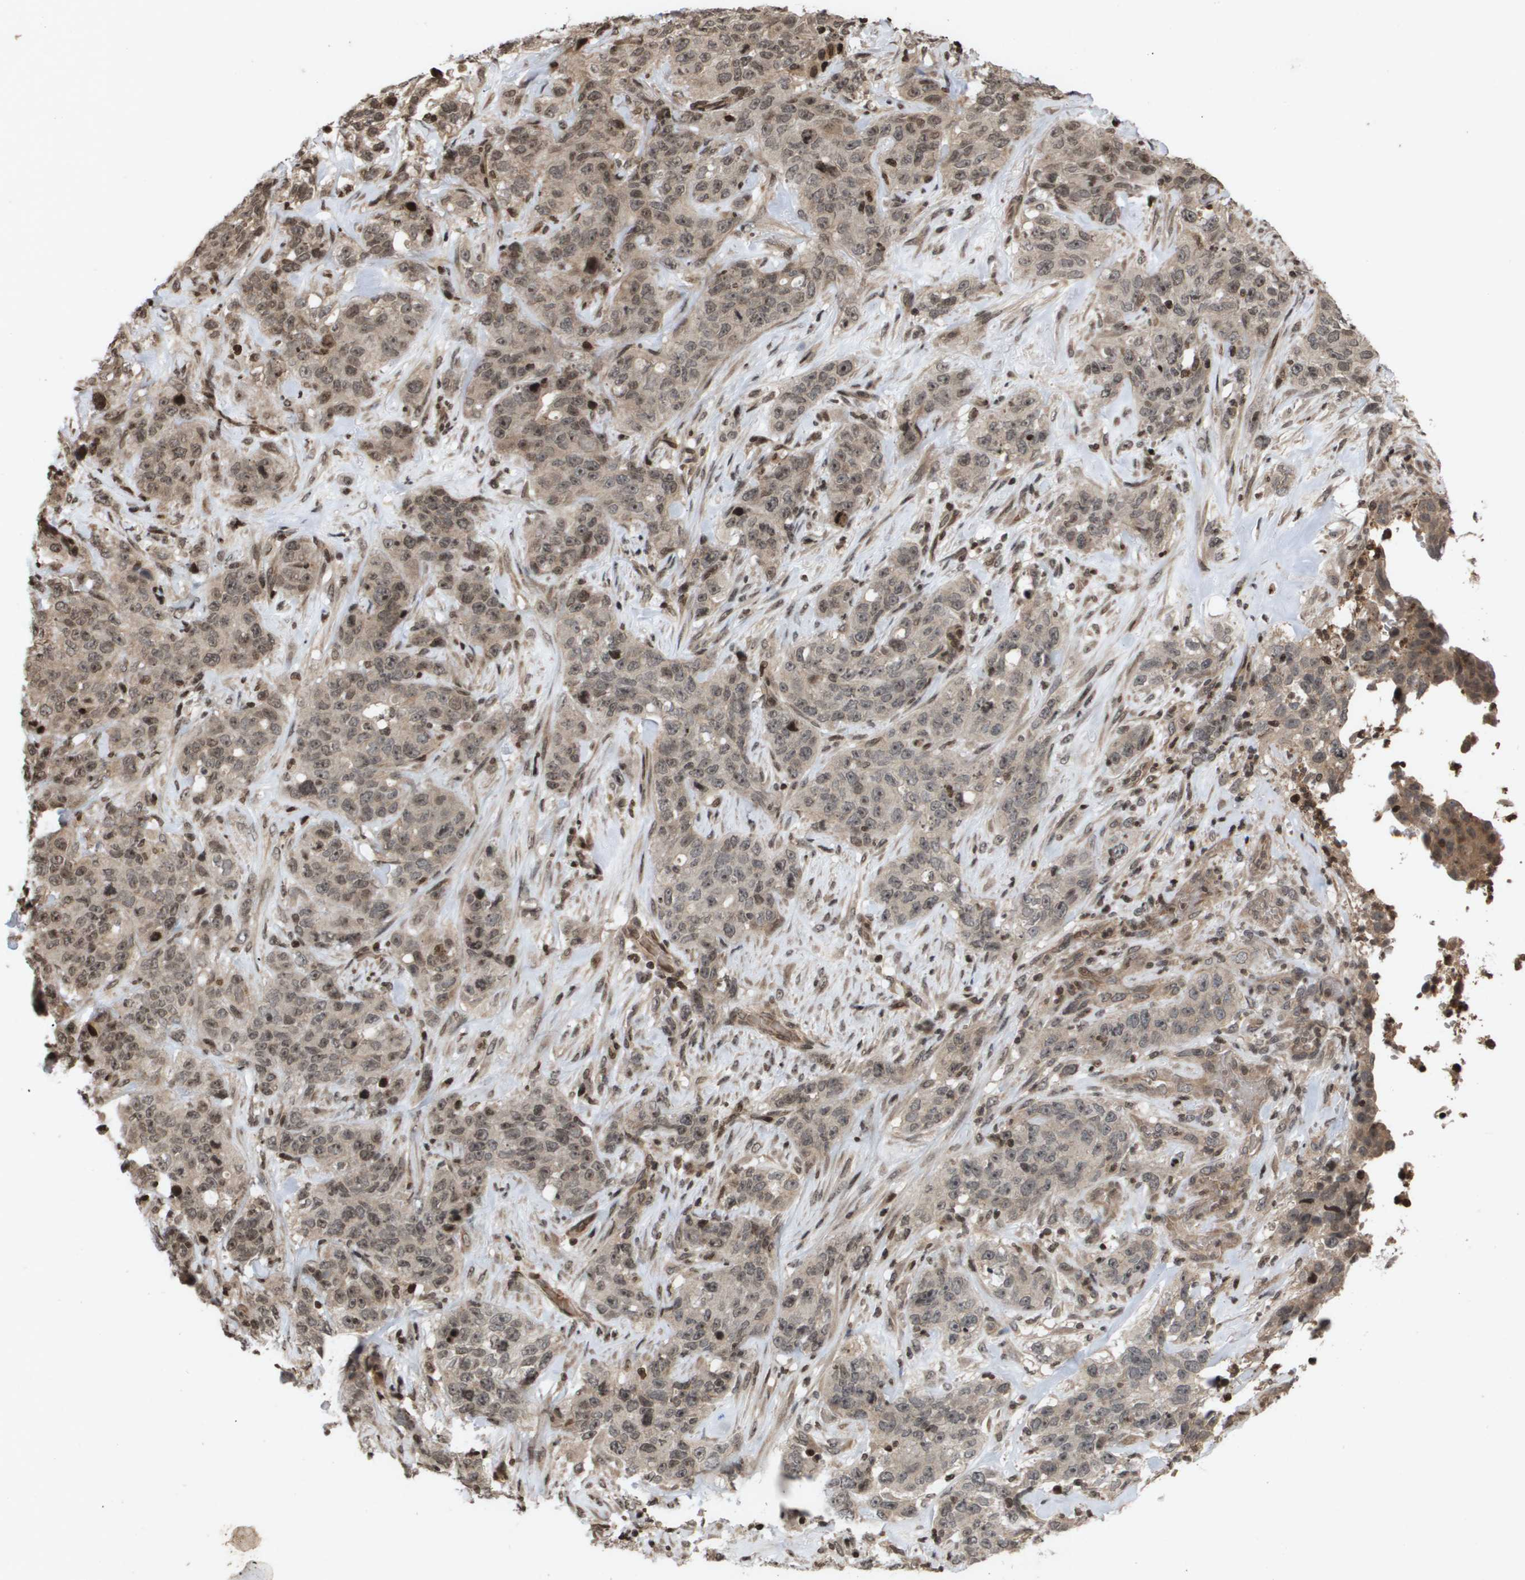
{"staining": {"intensity": "weak", "quantity": ">75%", "location": "cytoplasmic/membranous"}, "tissue": "stomach cancer", "cell_type": "Tumor cells", "image_type": "cancer", "snomed": [{"axis": "morphology", "description": "Adenocarcinoma, NOS"}, {"axis": "topography", "description": "Stomach"}], "caption": "The photomicrograph exhibits a brown stain indicating the presence of a protein in the cytoplasmic/membranous of tumor cells in adenocarcinoma (stomach).", "gene": "HSPA6", "patient": {"sex": "male", "age": 48}}